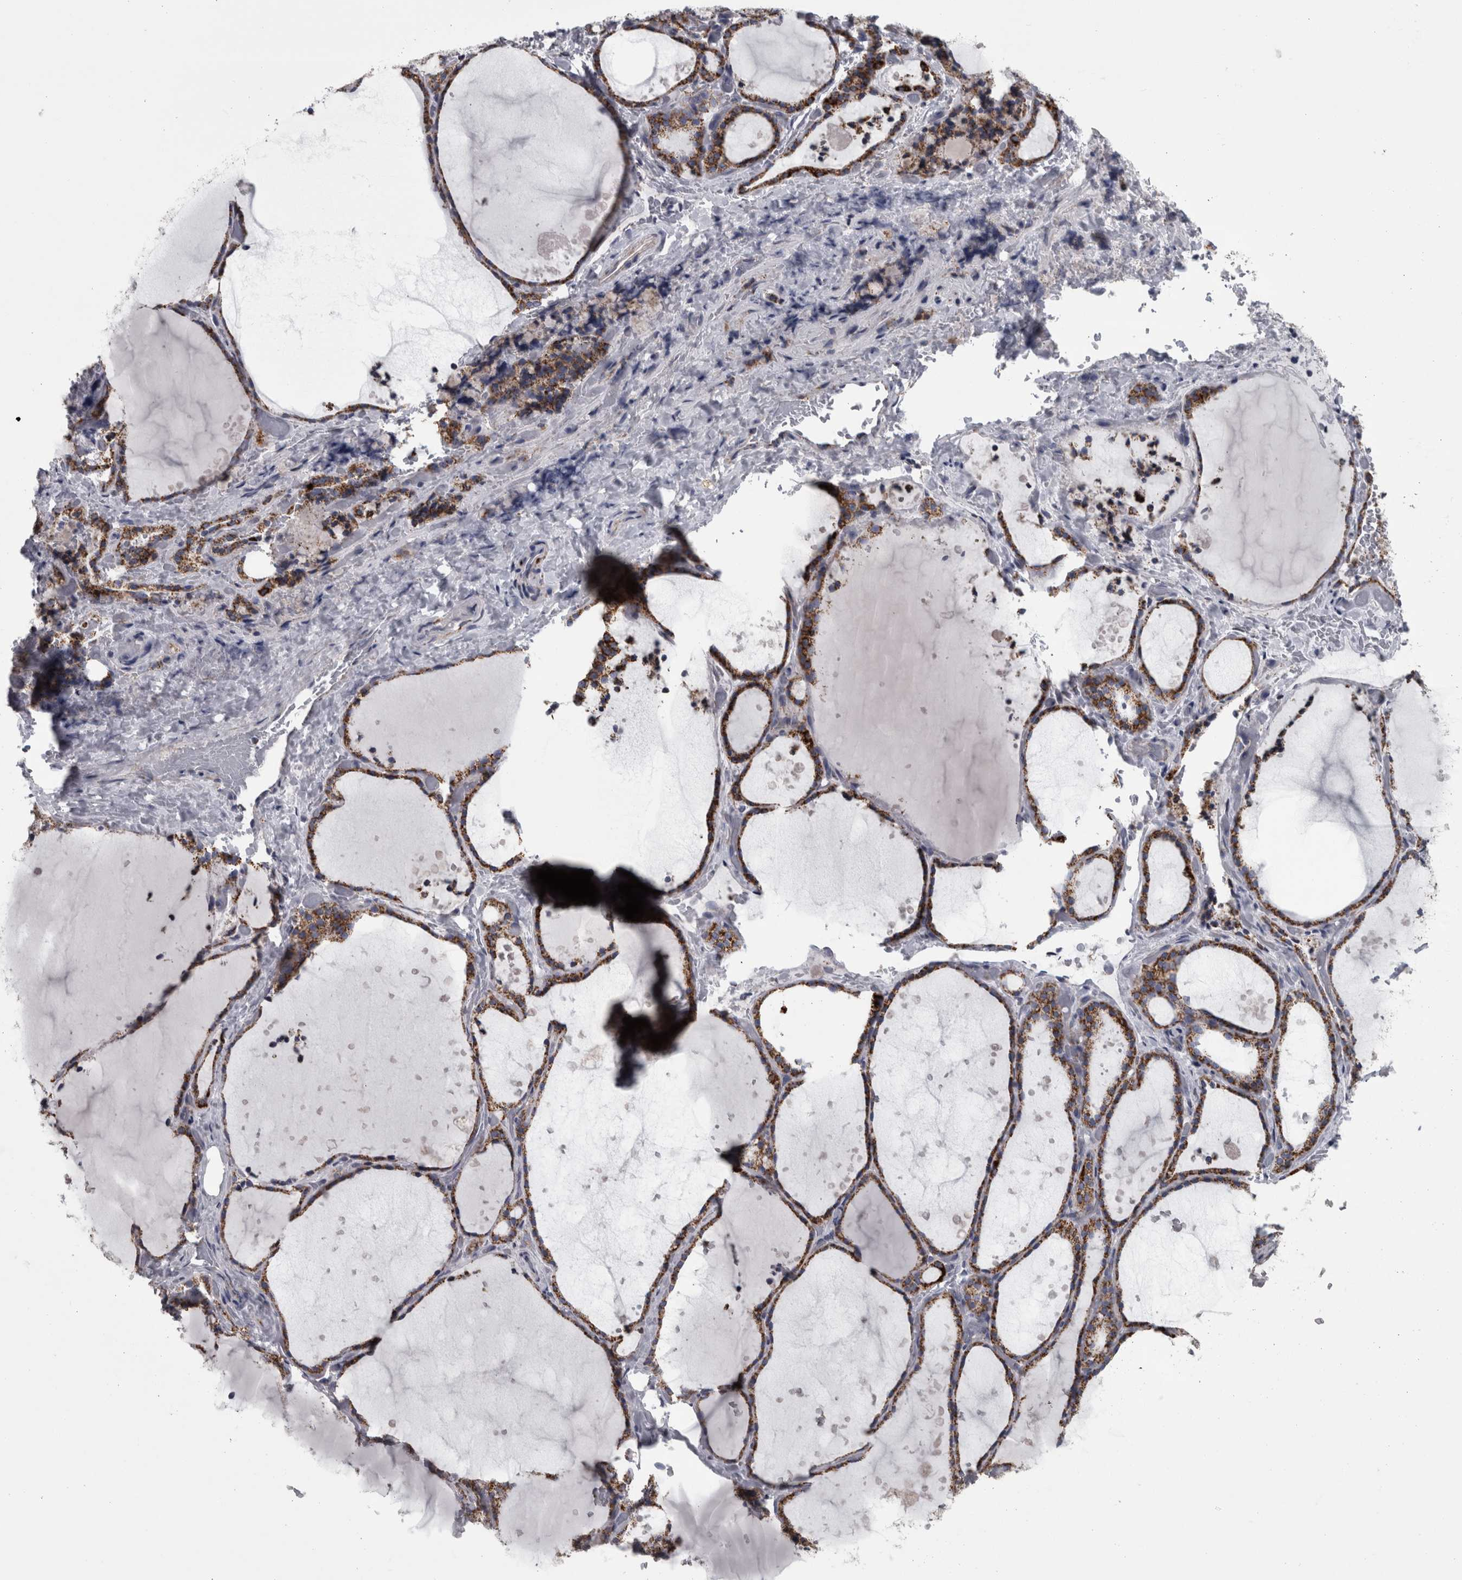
{"staining": {"intensity": "strong", "quantity": ">75%", "location": "cytoplasmic/membranous"}, "tissue": "thyroid gland", "cell_type": "Glandular cells", "image_type": "normal", "snomed": [{"axis": "morphology", "description": "Normal tissue, NOS"}, {"axis": "topography", "description": "Thyroid gland"}], "caption": "Protein staining exhibits strong cytoplasmic/membranous positivity in about >75% of glandular cells in normal thyroid gland. (DAB IHC, brown staining for protein, blue staining for nuclei).", "gene": "DBT", "patient": {"sex": "female", "age": 44}}